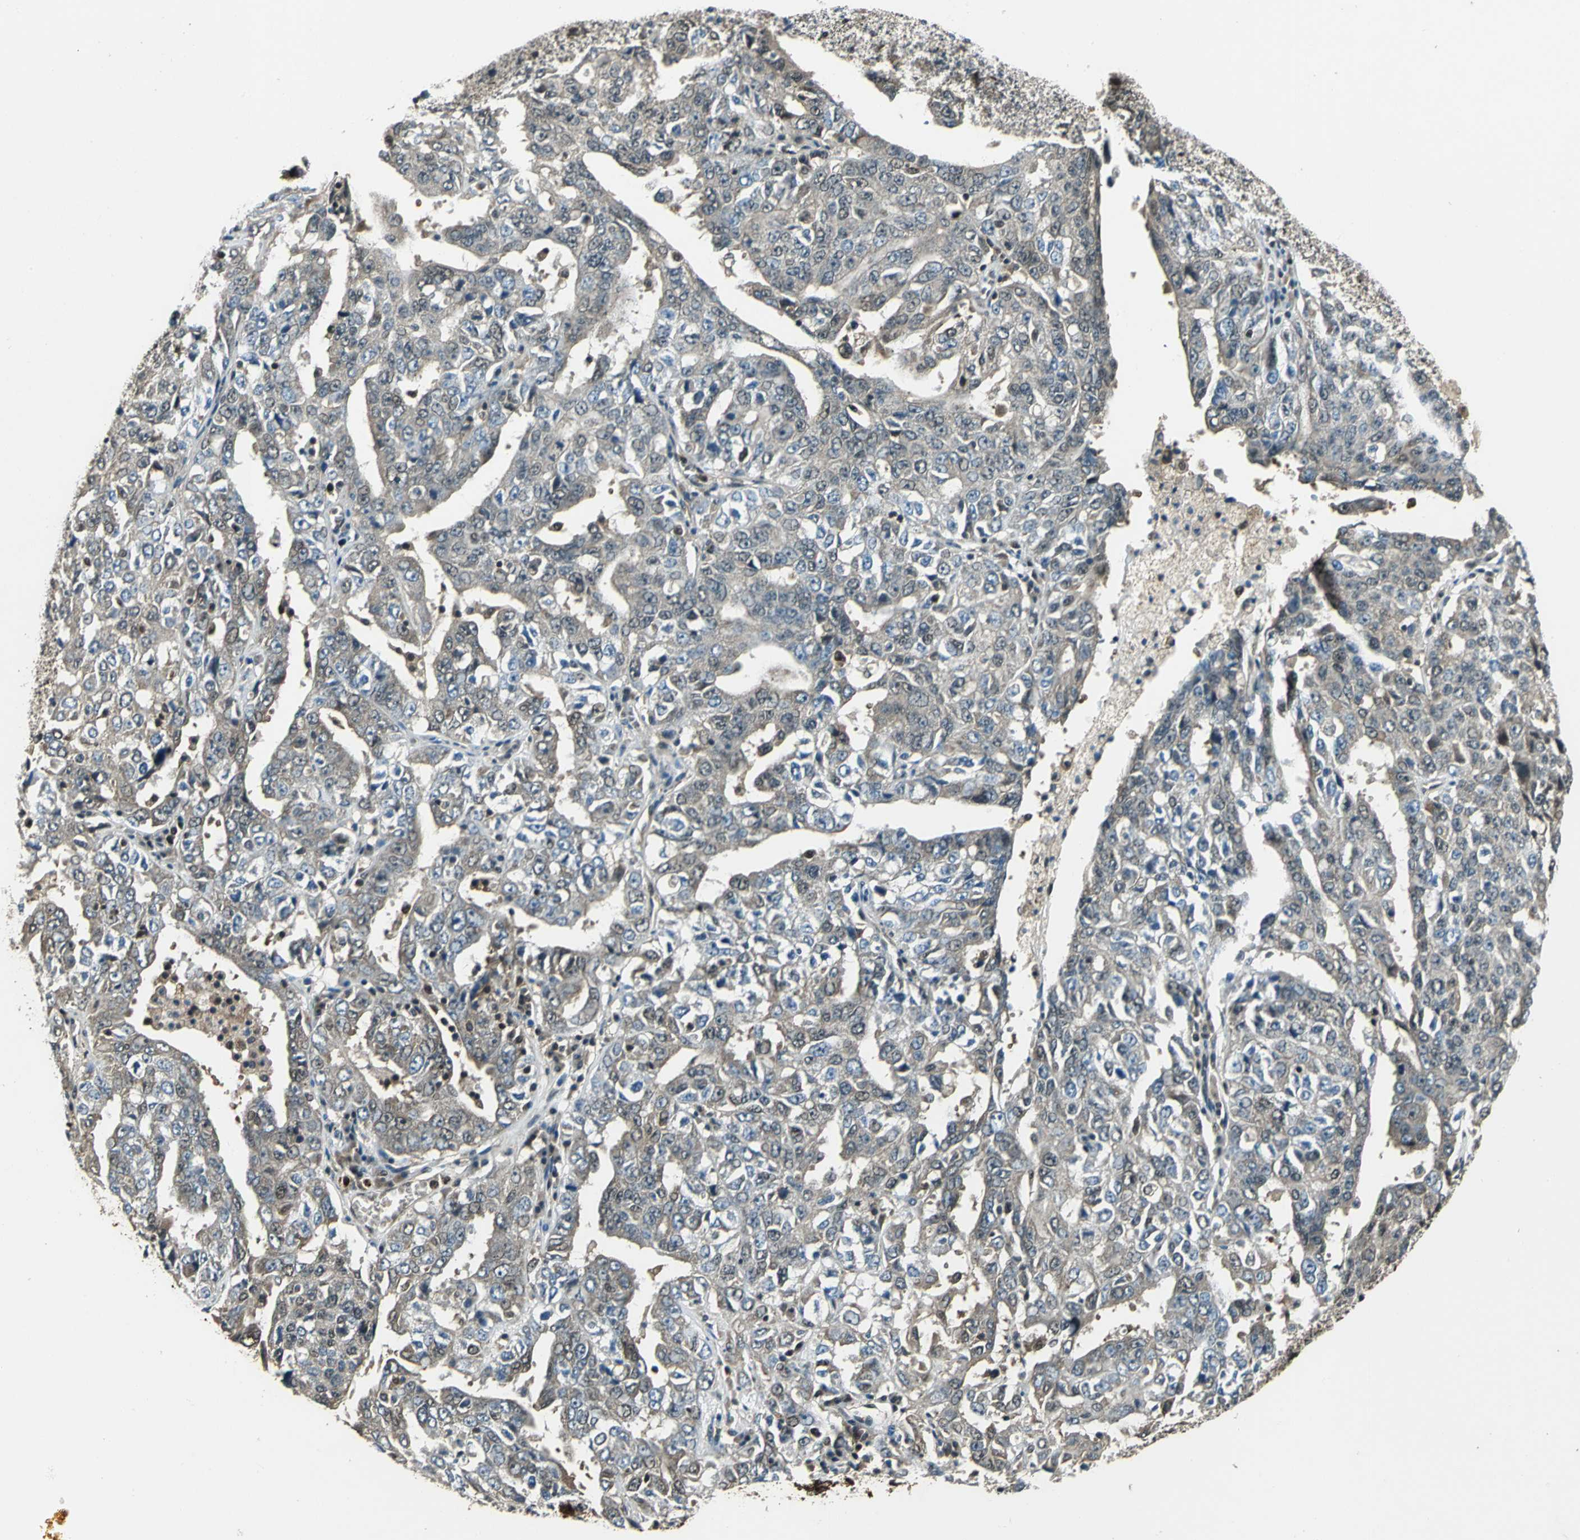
{"staining": {"intensity": "weak", "quantity": "25%-75%", "location": "cytoplasmic/membranous,nuclear"}, "tissue": "ovarian cancer", "cell_type": "Tumor cells", "image_type": "cancer", "snomed": [{"axis": "morphology", "description": "Carcinoma, endometroid"}, {"axis": "topography", "description": "Ovary"}], "caption": "Immunohistochemistry (IHC) micrograph of human ovarian cancer stained for a protein (brown), which demonstrates low levels of weak cytoplasmic/membranous and nuclear staining in about 25%-75% of tumor cells.", "gene": "PPP1R13L", "patient": {"sex": "female", "age": 62}}